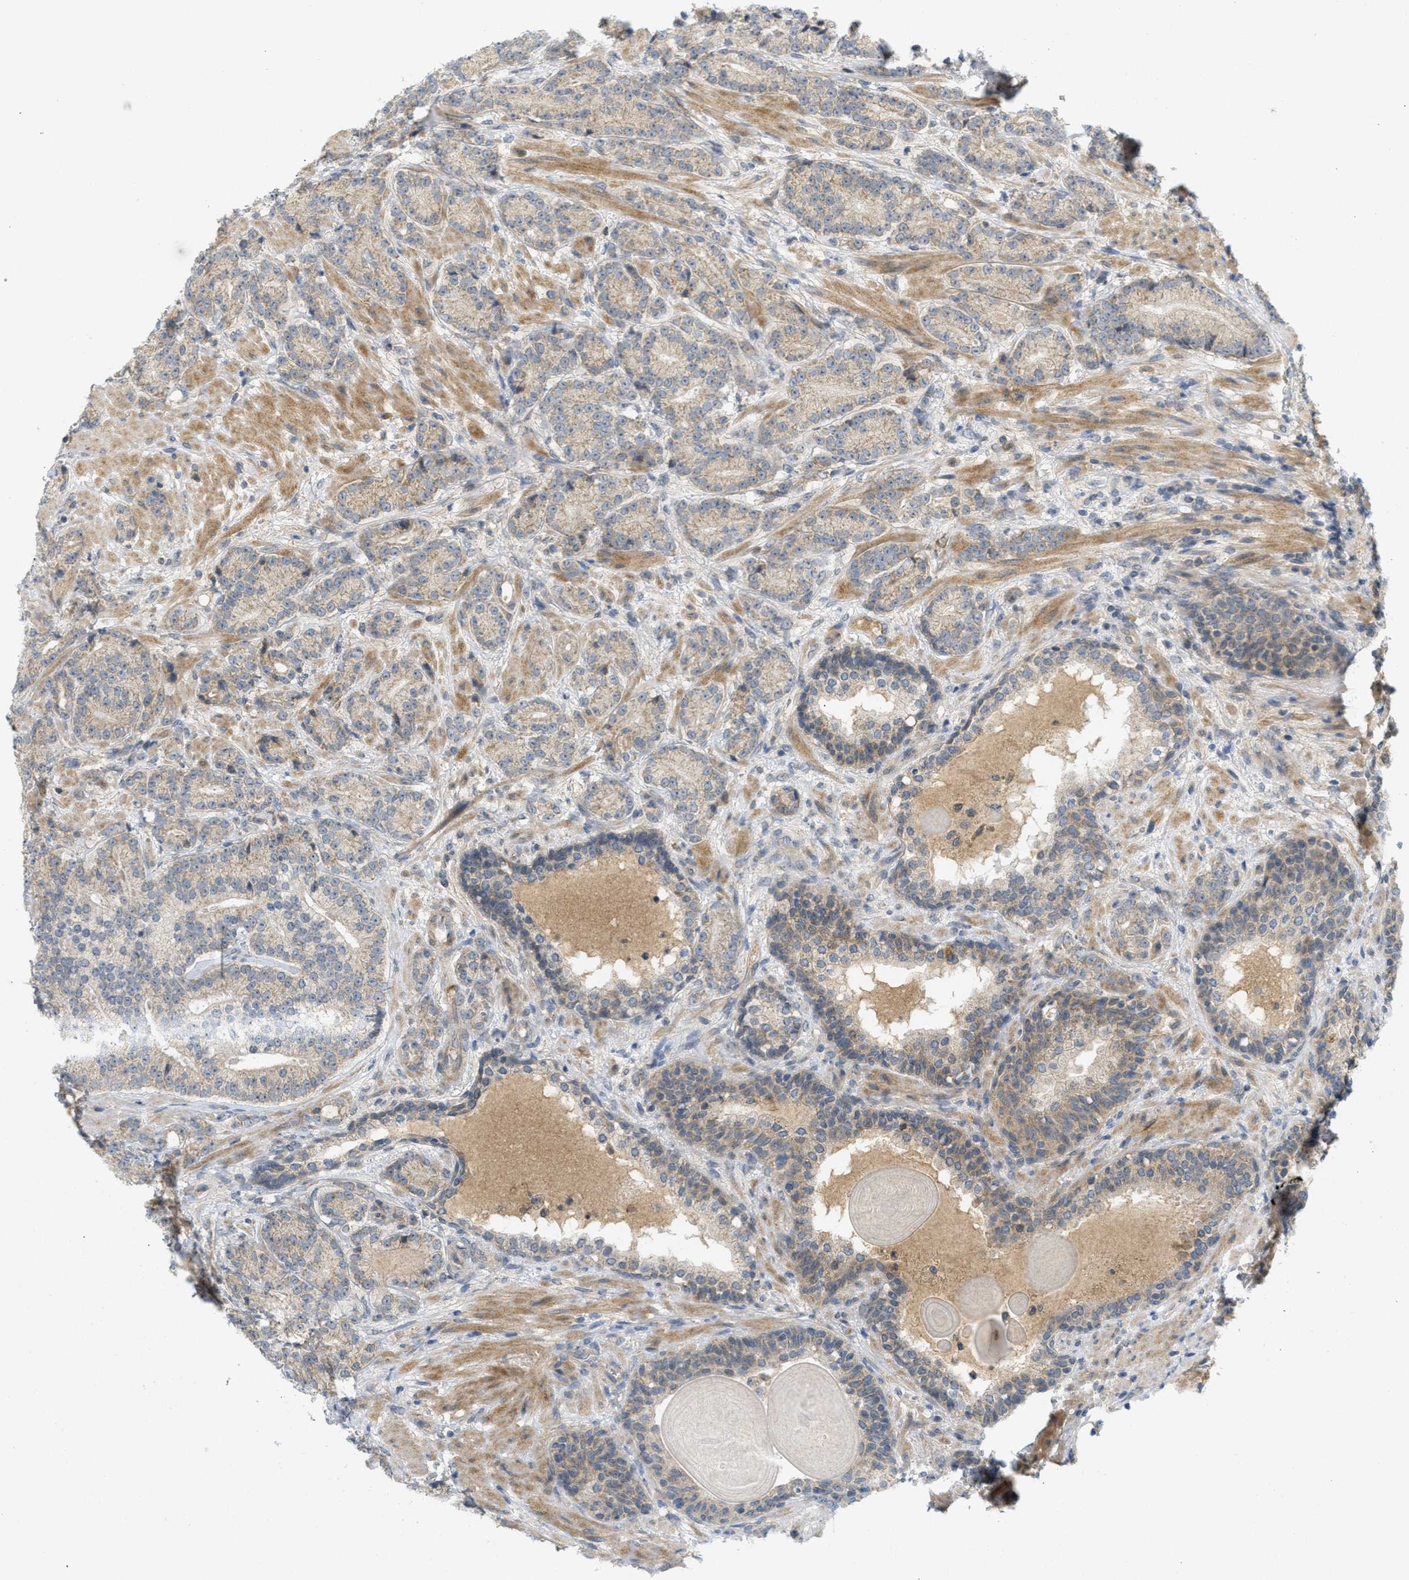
{"staining": {"intensity": "weak", "quantity": ">75%", "location": "cytoplasmic/membranous"}, "tissue": "prostate cancer", "cell_type": "Tumor cells", "image_type": "cancer", "snomed": [{"axis": "morphology", "description": "Adenocarcinoma, High grade"}, {"axis": "topography", "description": "Prostate"}], "caption": "A brown stain highlights weak cytoplasmic/membranous expression of a protein in human prostate high-grade adenocarcinoma tumor cells. (DAB (3,3'-diaminobenzidine) = brown stain, brightfield microscopy at high magnification).", "gene": "PROC", "patient": {"sex": "male", "age": 61}}